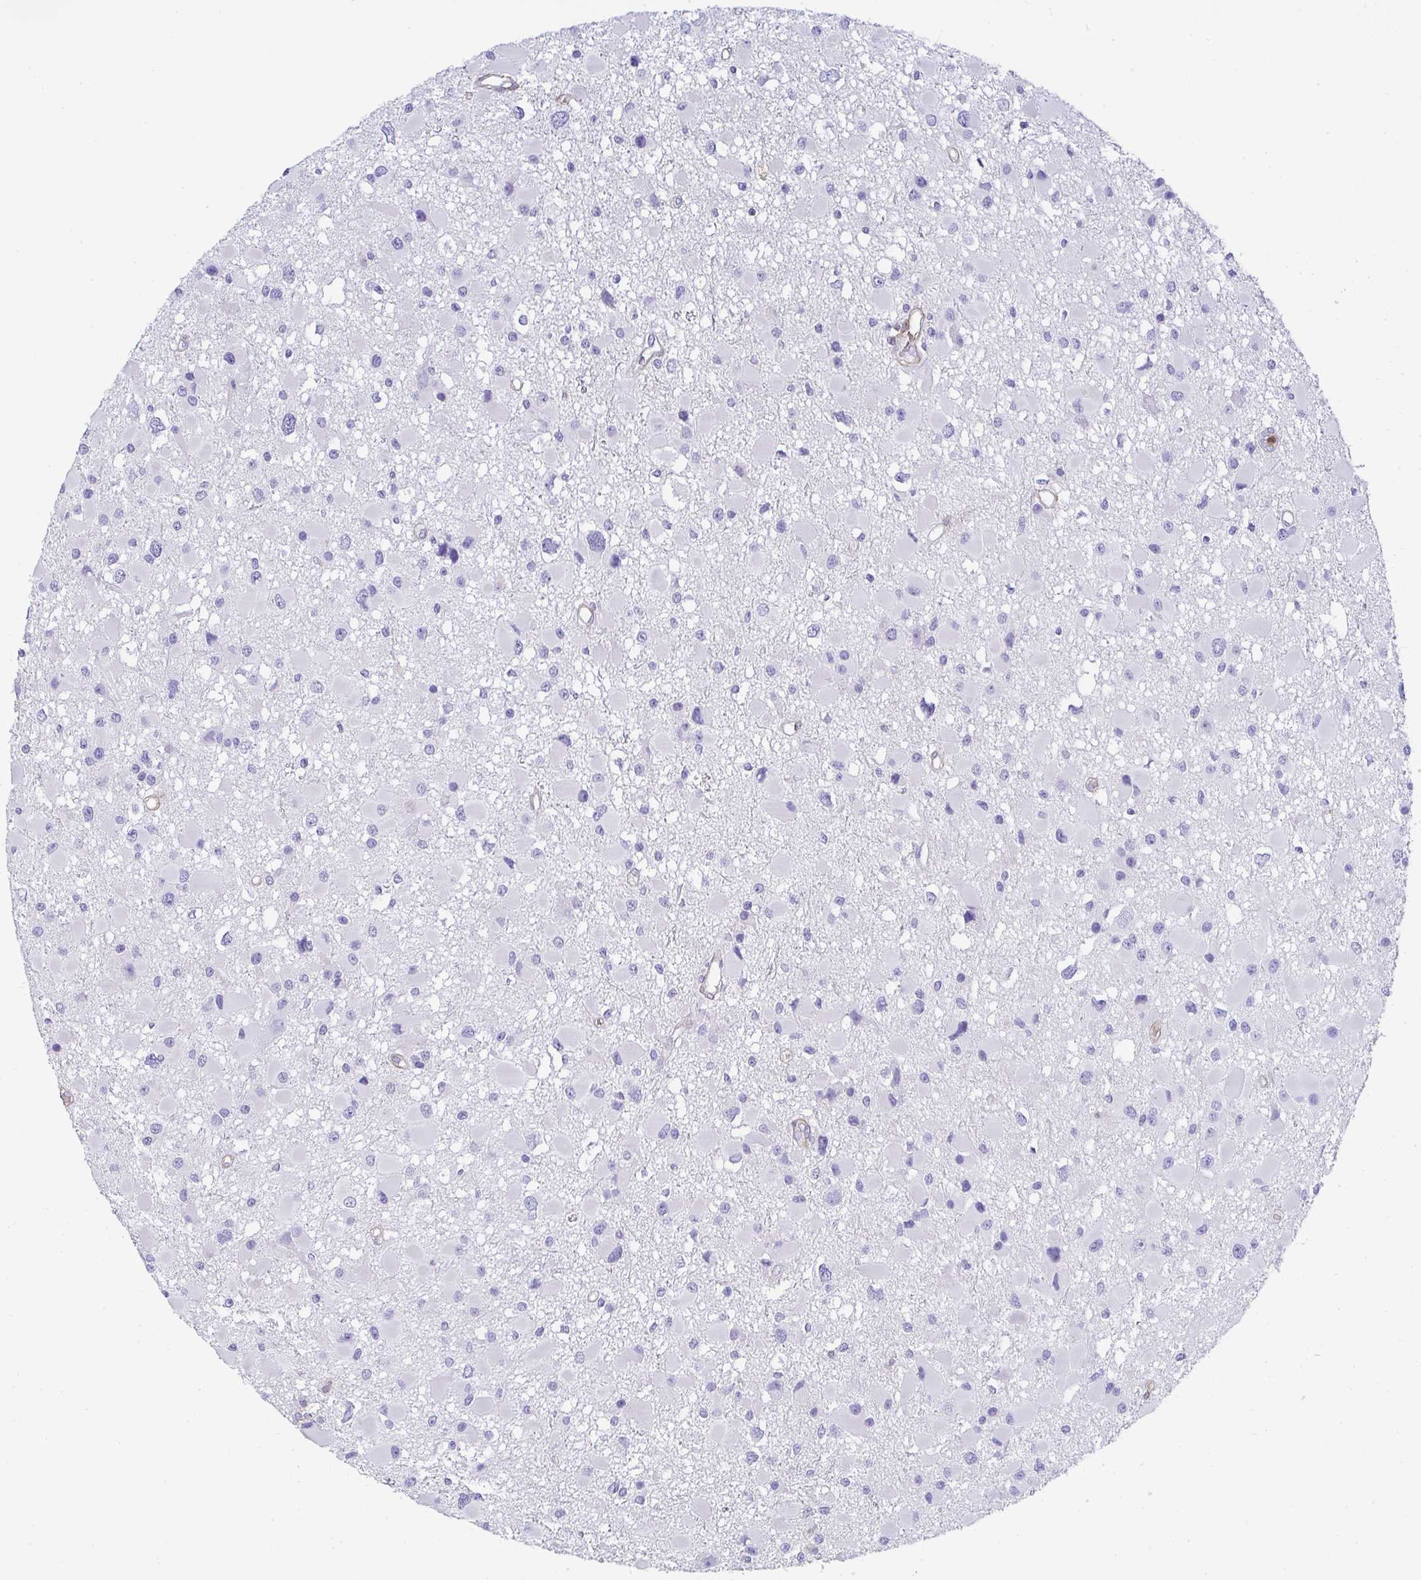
{"staining": {"intensity": "negative", "quantity": "none", "location": "none"}, "tissue": "glioma", "cell_type": "Tumor cells", "image_type": "cancer", "snomed": [{"axis": "morphology", "description": "Glioma, malignant, High grade"}, {"axis": "topography", "description": "Brain"}], "caption": "Immunohistochemistry (IHC) of glioma reveals no expression in tumor cells.", "gene": "TNFAIP8", "patient": {"sex": "male", "age": 54}}